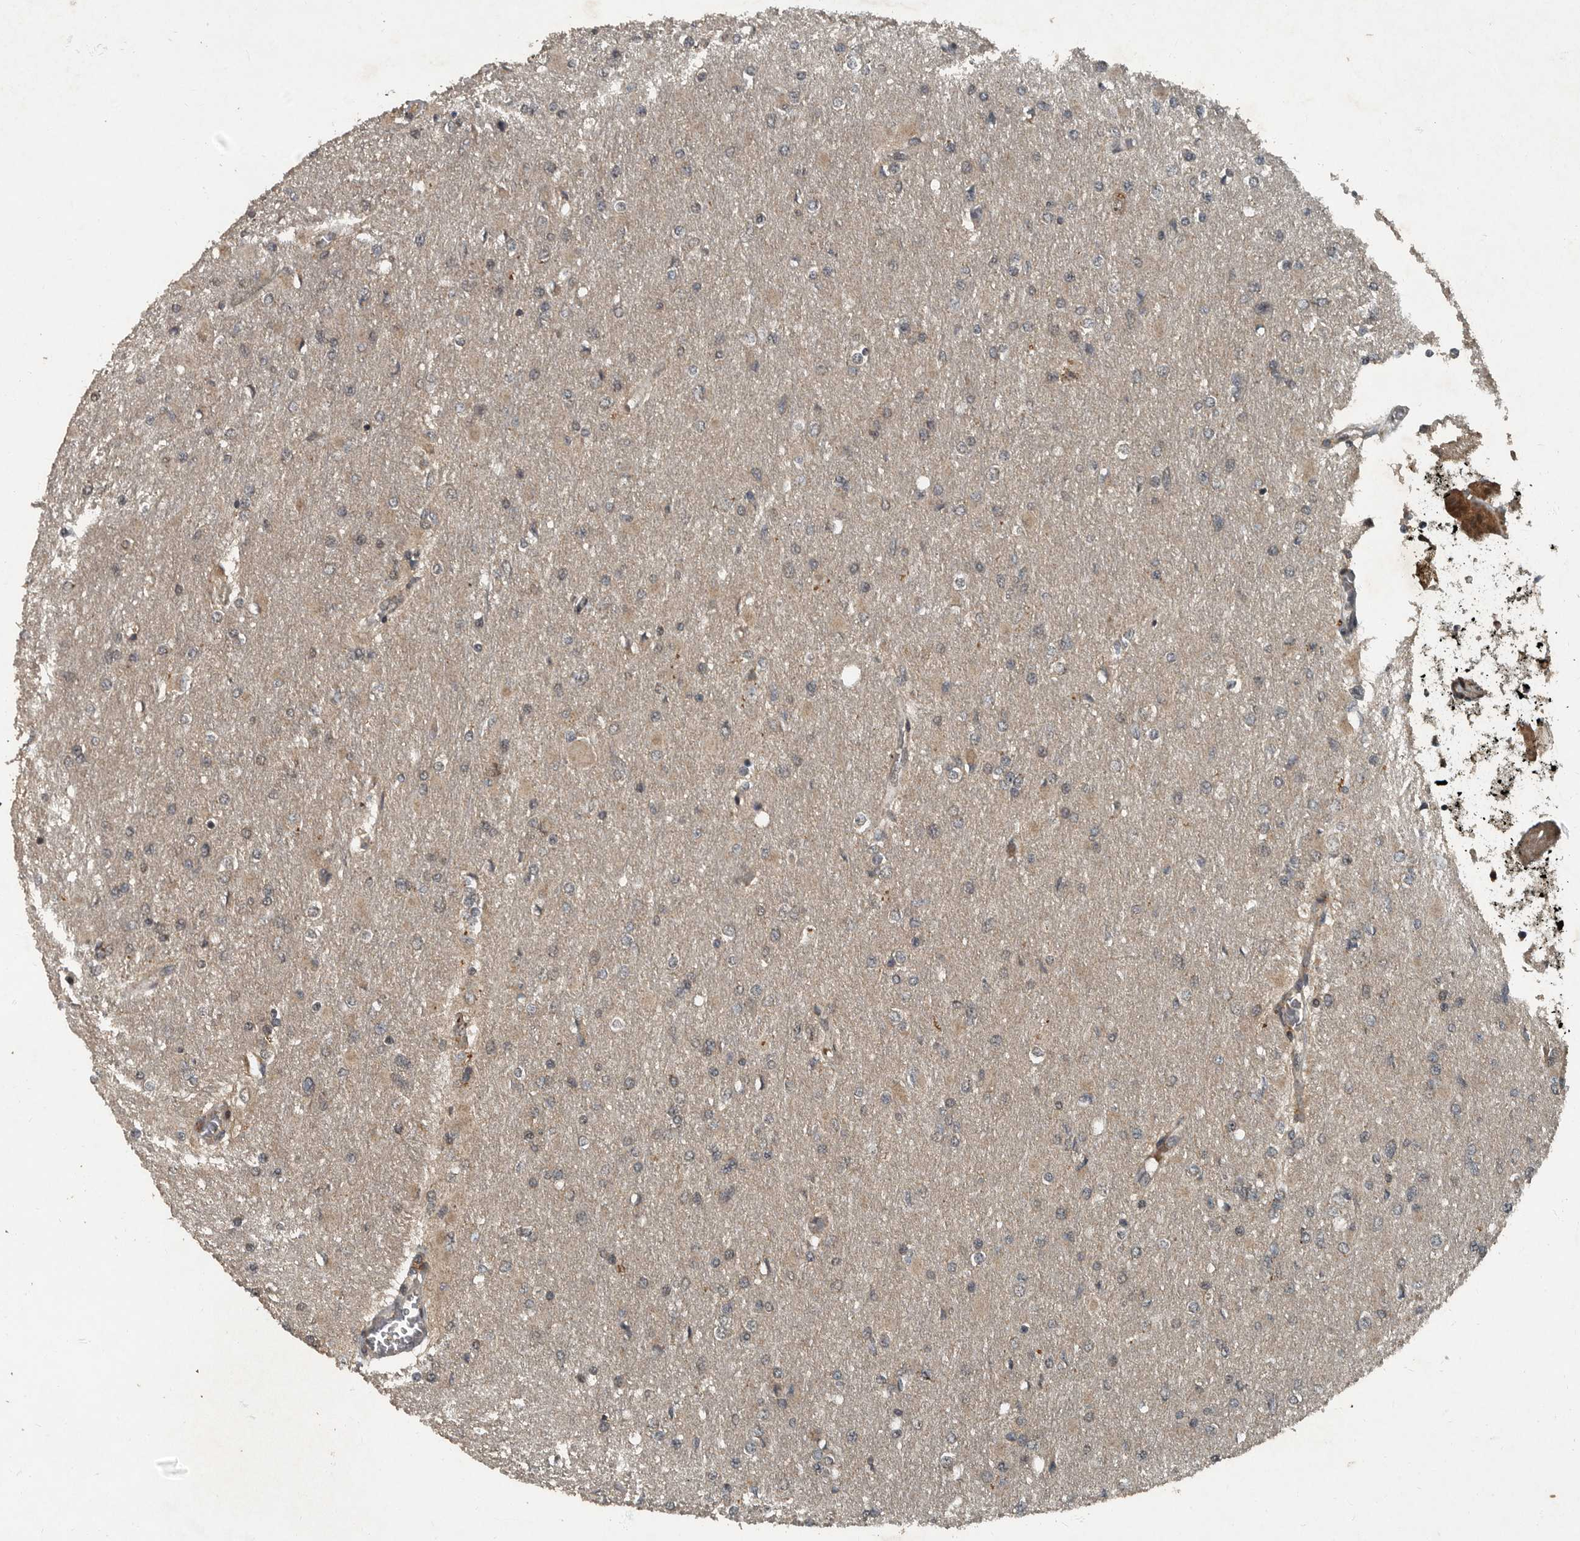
{"staining": {"intensity": "negative", "quantity": "none", "location": "none"}, "tissue": "glioma", "cell_type": "Tumor cells", "image_type": "cancer", "snomed": [{"axis": "morphology", "description": "Glioma, malignant, High grade"}, {"axis": "topography", "description": "Cerebral cortex"}], "caption": "High-grade glioma (malignant) was stained to show a protein in brown. There is no significant staining in tumor cells.", "gene": "FOXO1", "patient": {"sex": "female", "age": 36}}